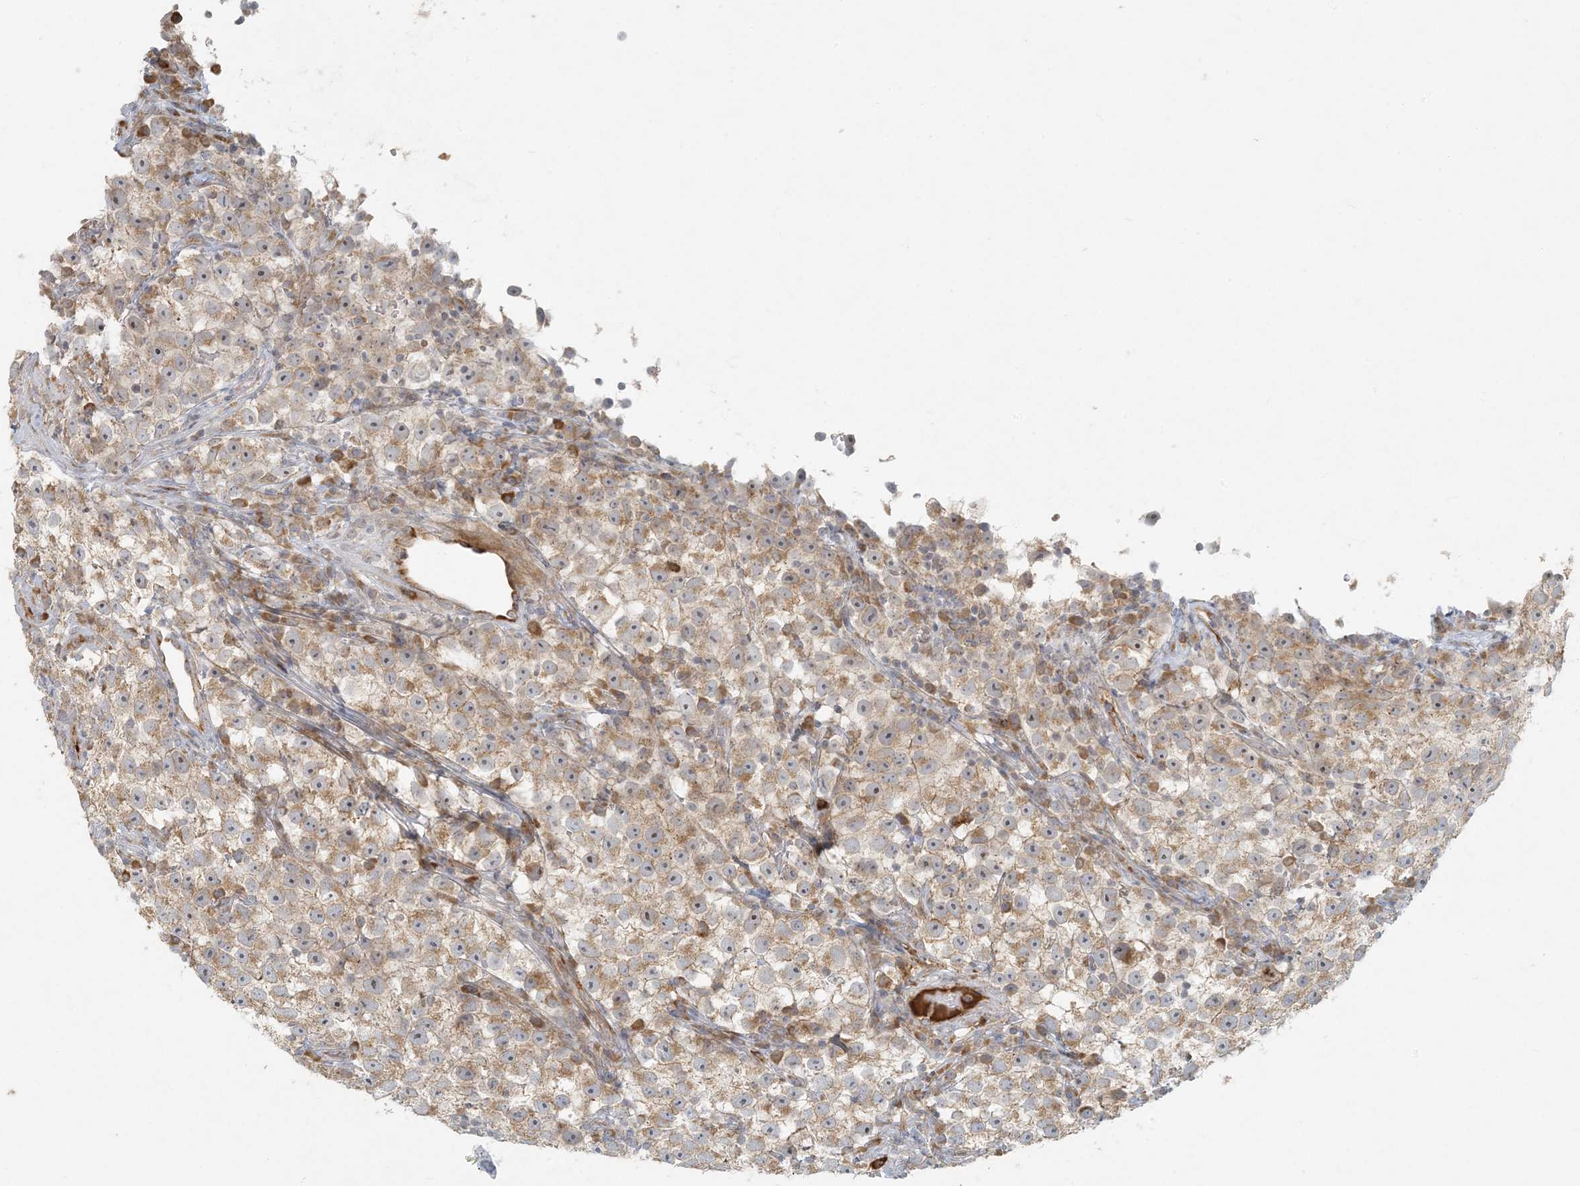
{"staining": {"intensity": "moderate", "quantity": ">75%", "location": "cytoplasmic/membranous"}, "tissue": "testis cancer", "cell_type": "Tumor cells", "image_type": "cancer", "snomed": [{"axis": "morphology", "description": "Seminoma, NOS"}, {"axis": "topography", "description": "Testis"}], "caption": "Immunohistochemistry (IHC) of testis cancer reveals medium levels of moderate cytoplasmic/membranous staining in approximately >75% of tumor cells.", "gene": "HACL1", "patient": {"sex": "male", "age": 22}}